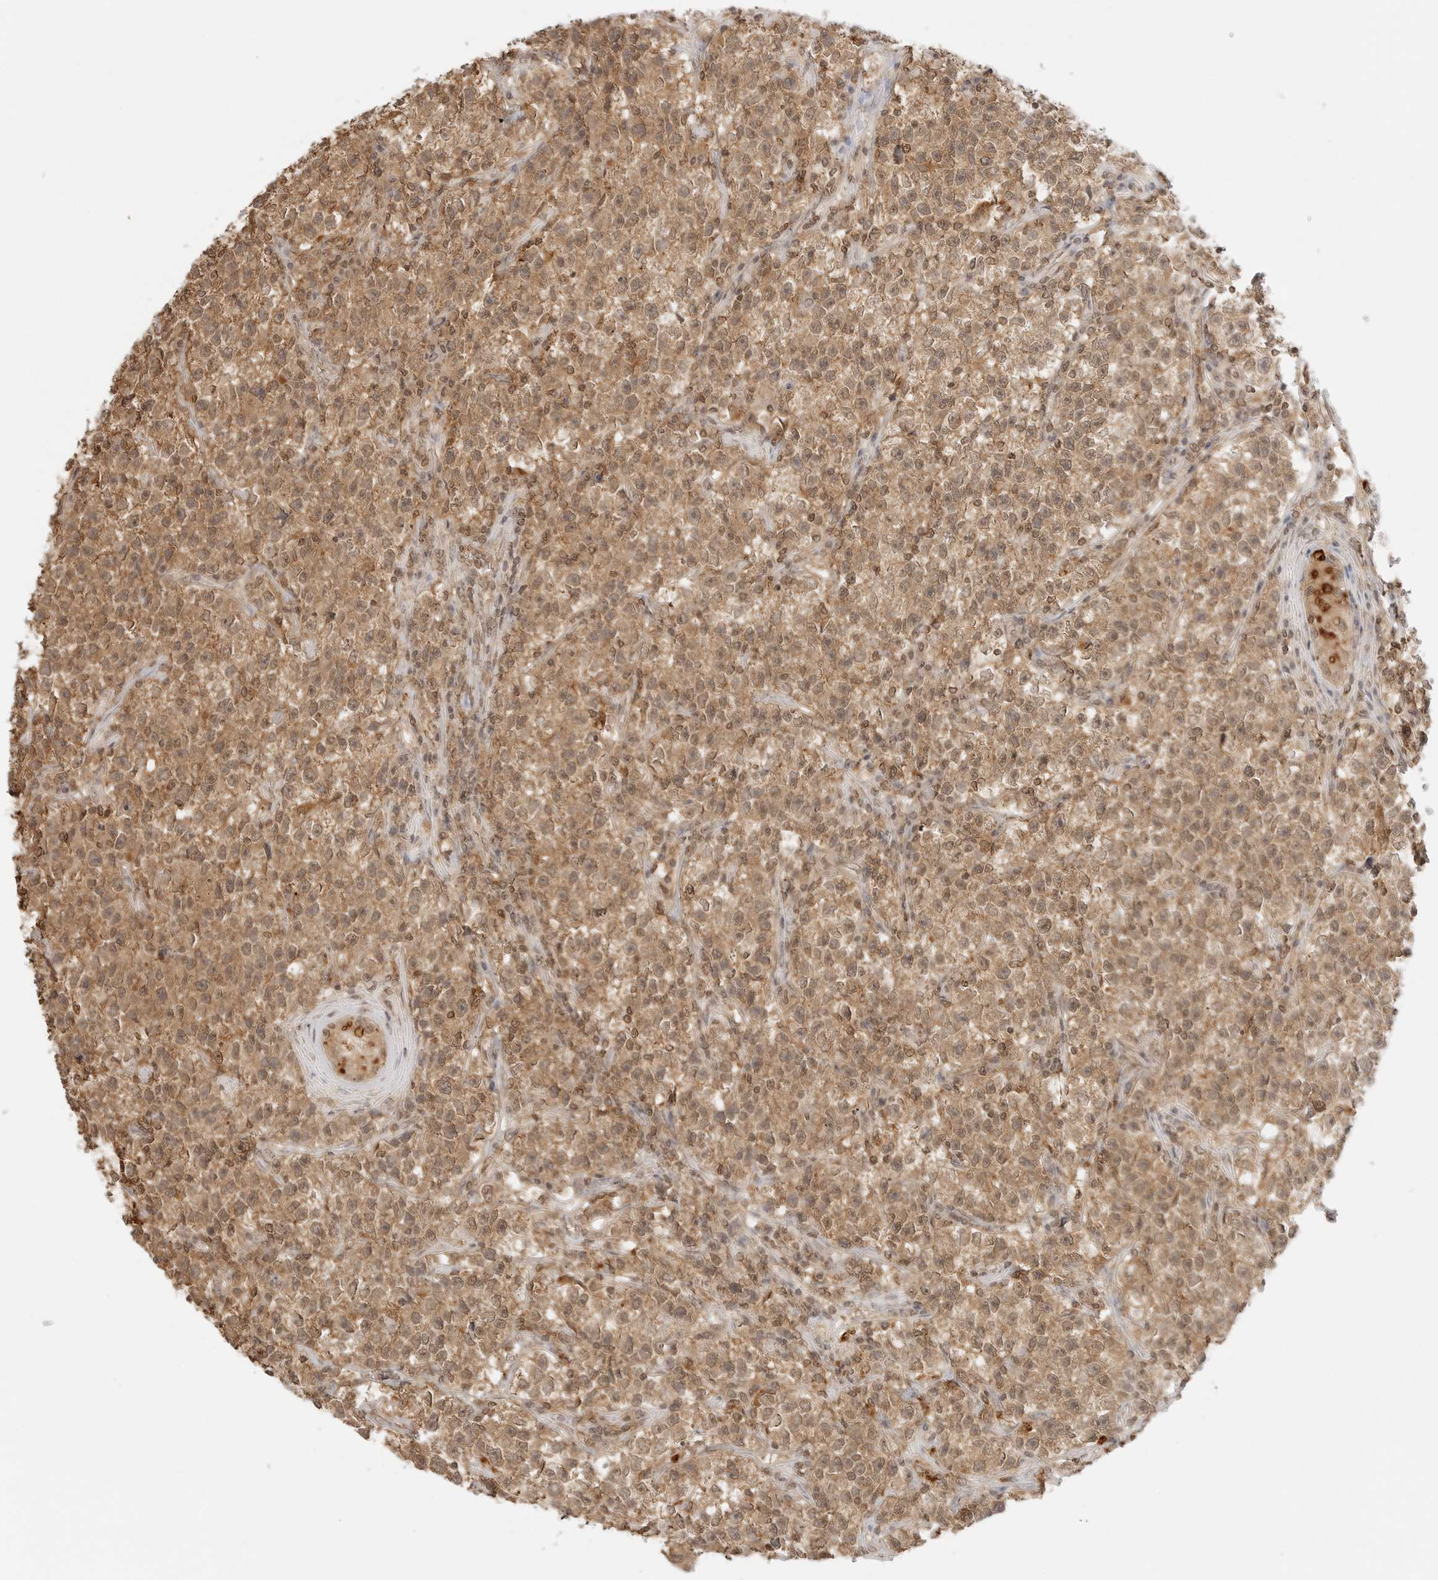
{"staining": {"intensity": "moderate", "quantity": ">75%", "location": "cytoplasmic/membranous"}, "tissue": "testis cancer", "cell_type": "Tumor cells", "image_type": "cancer", "snomed": [{"axis": "morphology", "description": "Seminoma, NOS"}, {"axis": "topography", "description": "Testis"}], "caption": "Brown immunohistochemical staining in human testis seminoma demonstrates moderate cytoplasmic/membranous expression in approximately >75% of tumor cells.", "gene": "EPHA1", "patient": {"sex": "male", "age": 22}}